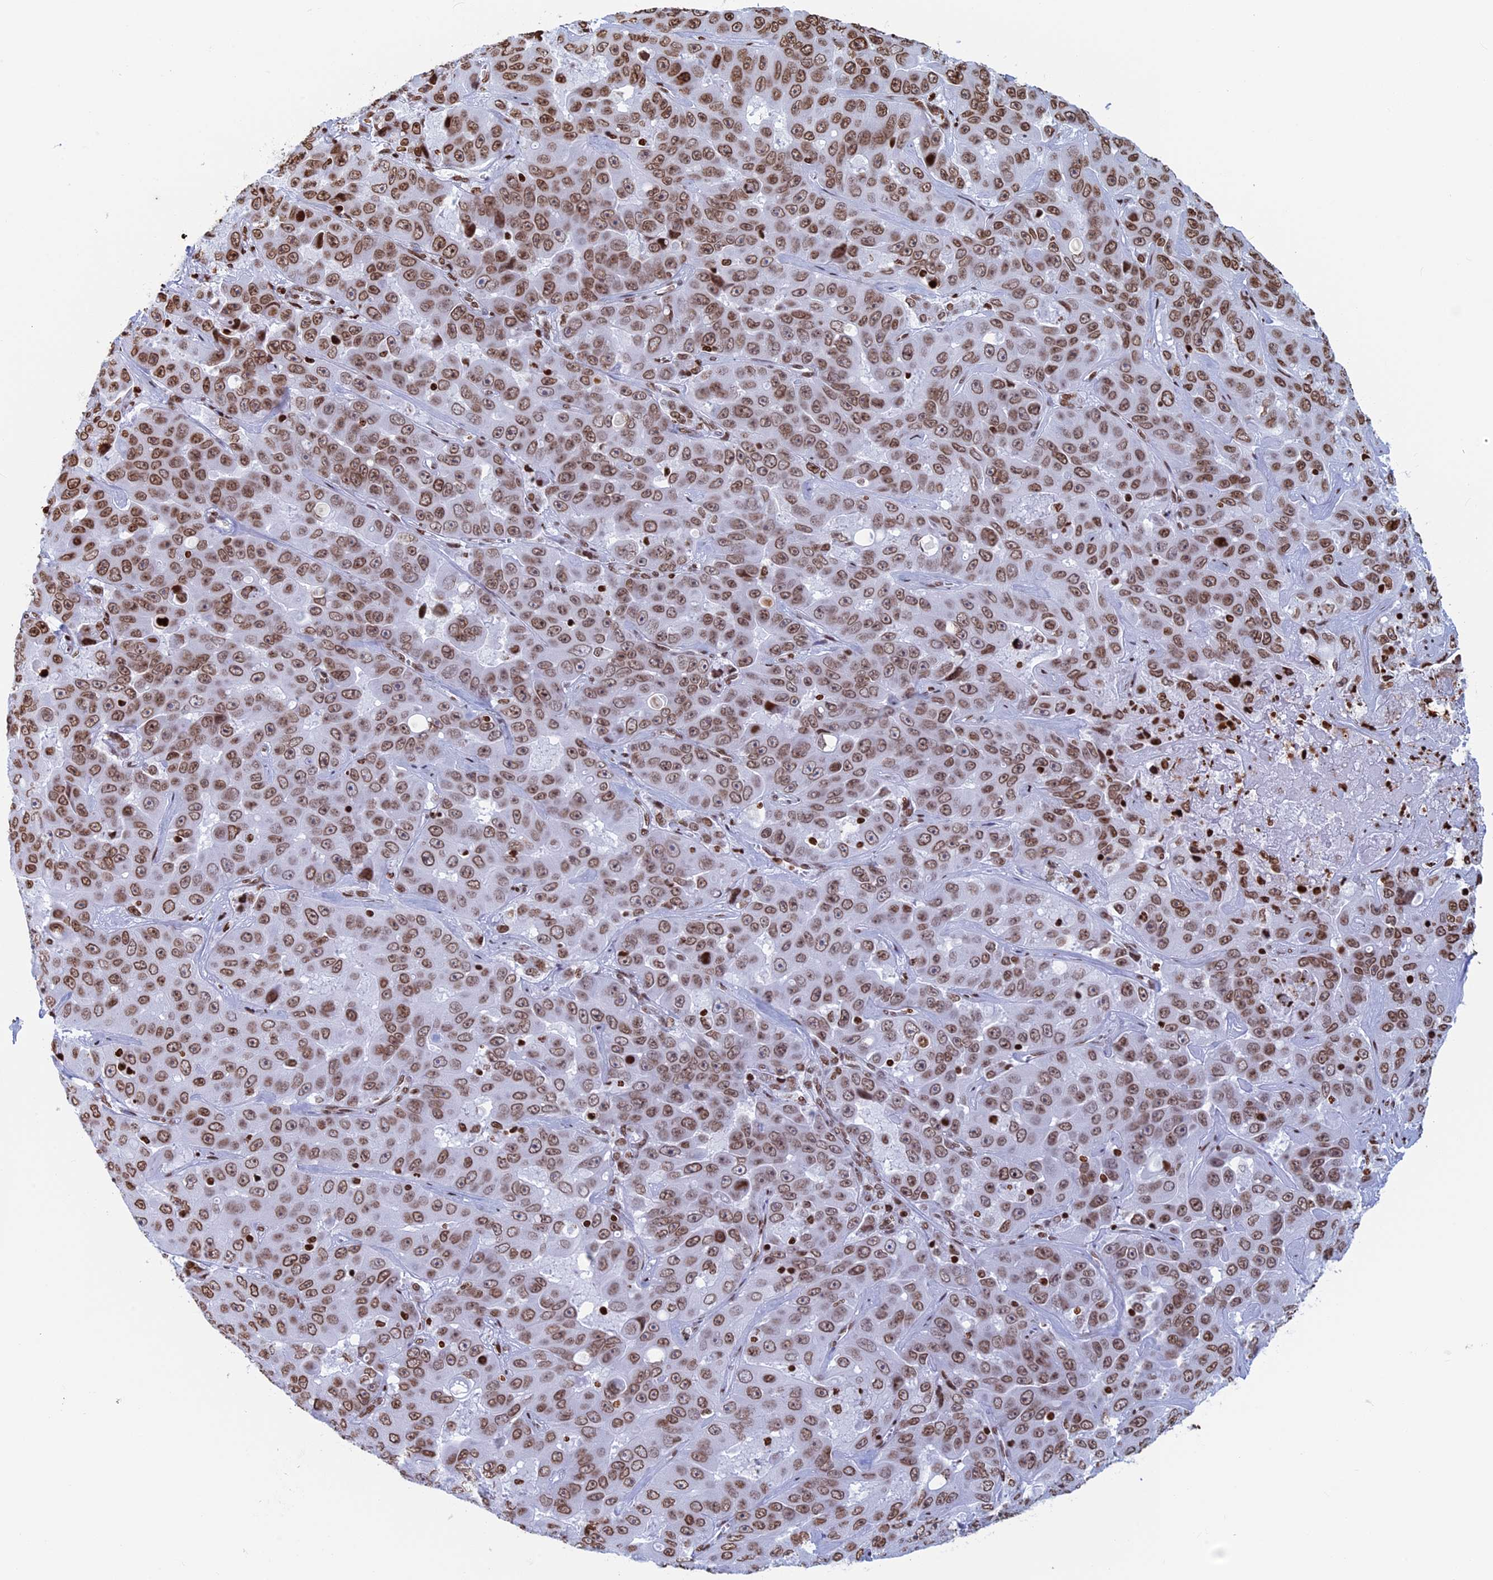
{"staining": {"intensity": "moderate", "quantity": ">75%", "location": "nuclear"}, "tissue": "liver cancer", "cell_type": "Tumor cells", "image_type": "cancer", "snomed": [{"axis": "morphology", "description": "Cholangiocarcinoma"}, {"axis": "topography", "description": "Liver"}], "caption": "About >75% of tumor cells in human cholangiocarcinoma (liver) show moderate nuclear protein positivity as visualized by brown immunohistochemical staining.", "gene": "APOBEC3A", "patient": {"sex": "female", "age": 52}}